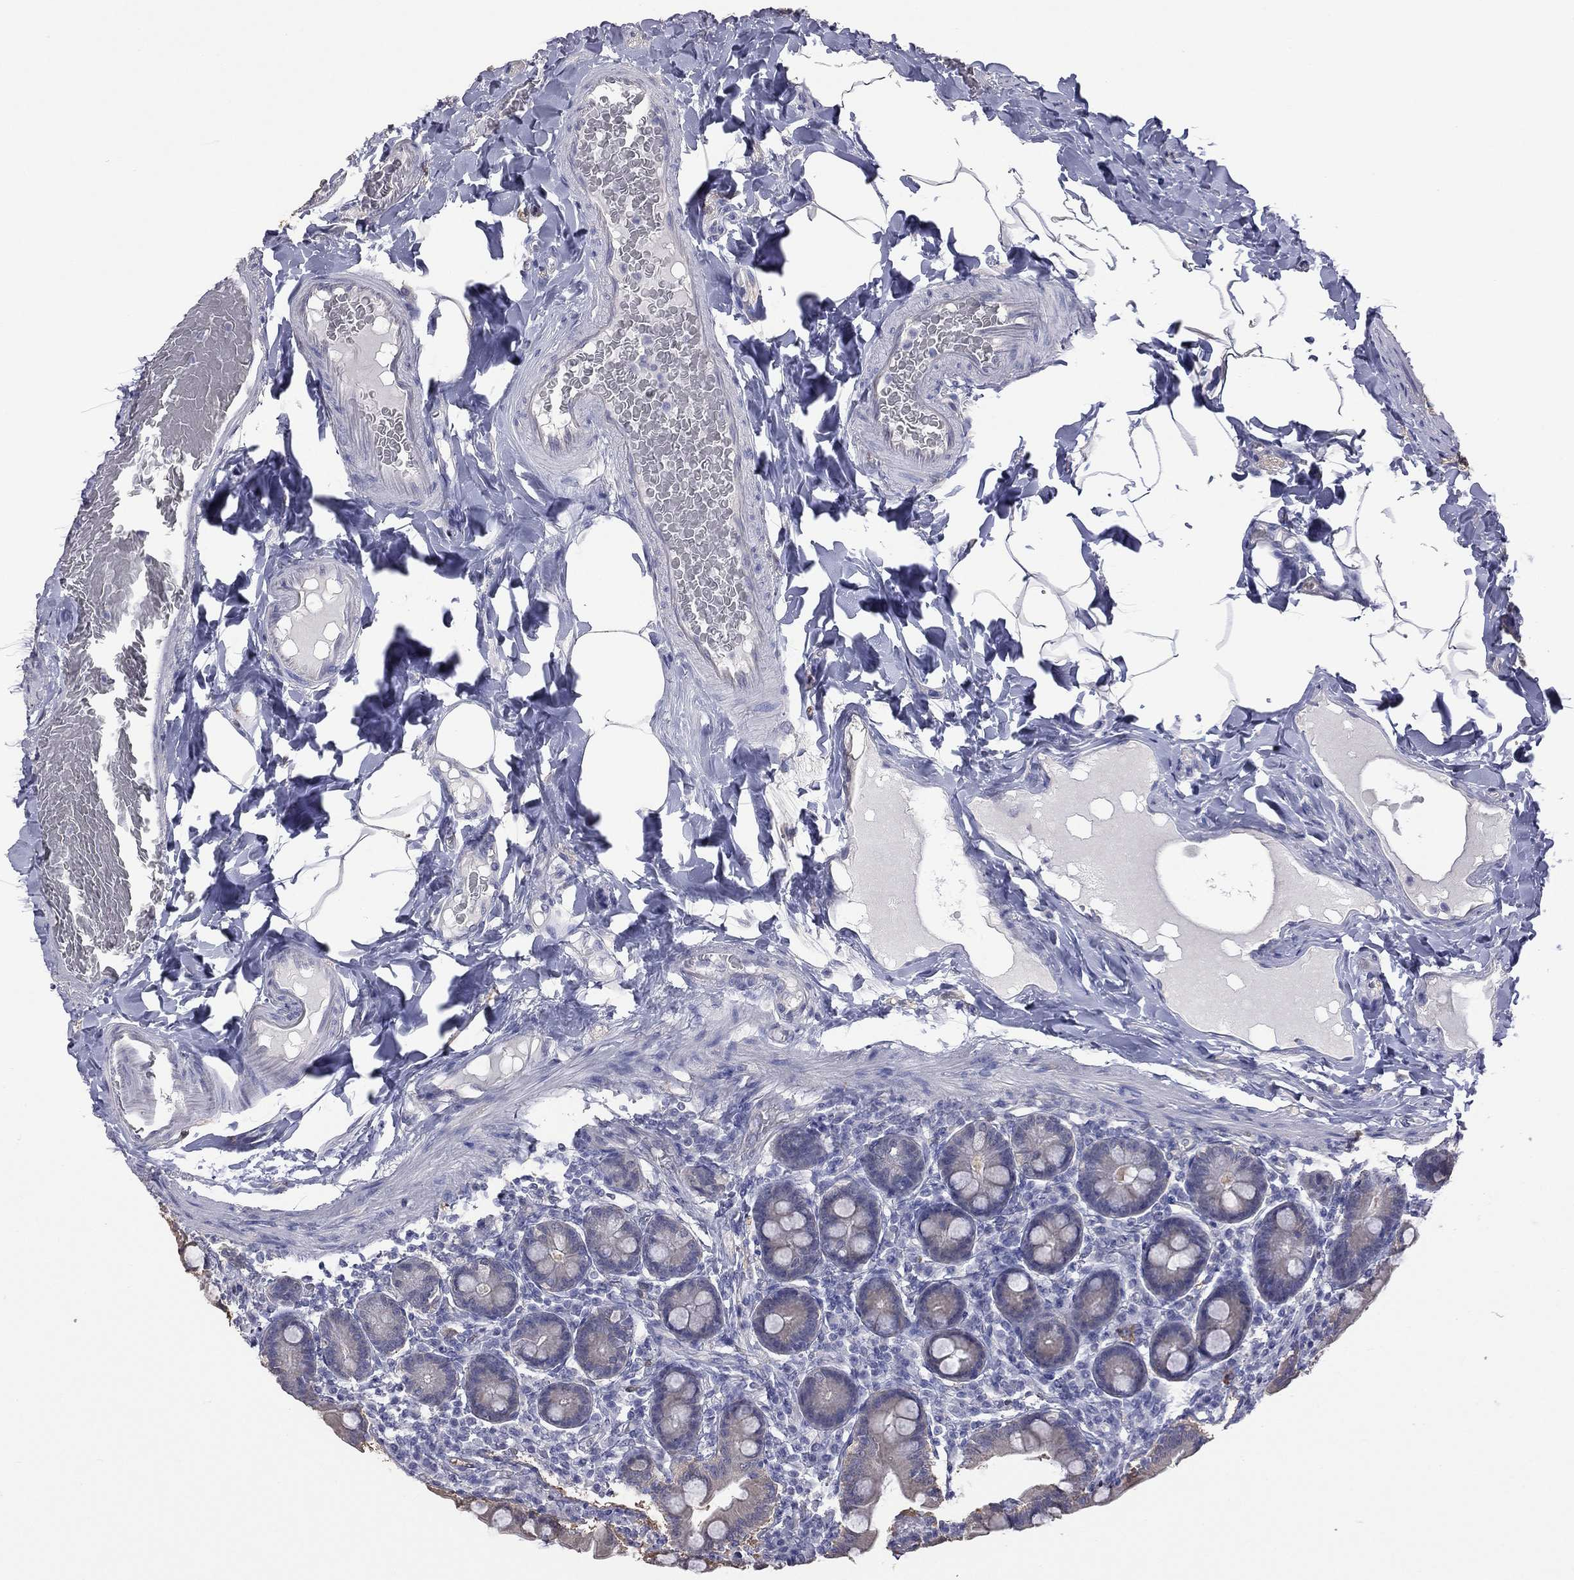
{"staining": {"intensity": "negative", "quantity": "none", "location": "none"}, "tissue": "small intestine", "cell_type": "Glandular cells", "image_type": "normal", "snomed": [{"axis": "morphology", "description": "Normal tissue, NOS"}, {"axis": "topography", "description": "Small intestine"}], "caption": "A high-resolution image shows immunohistochemistry staining of normal small intestine, which shows no significant positivity in glandular cells.", "gene": "HYLS1", "patient": {"sex": "male", "age": 66}}